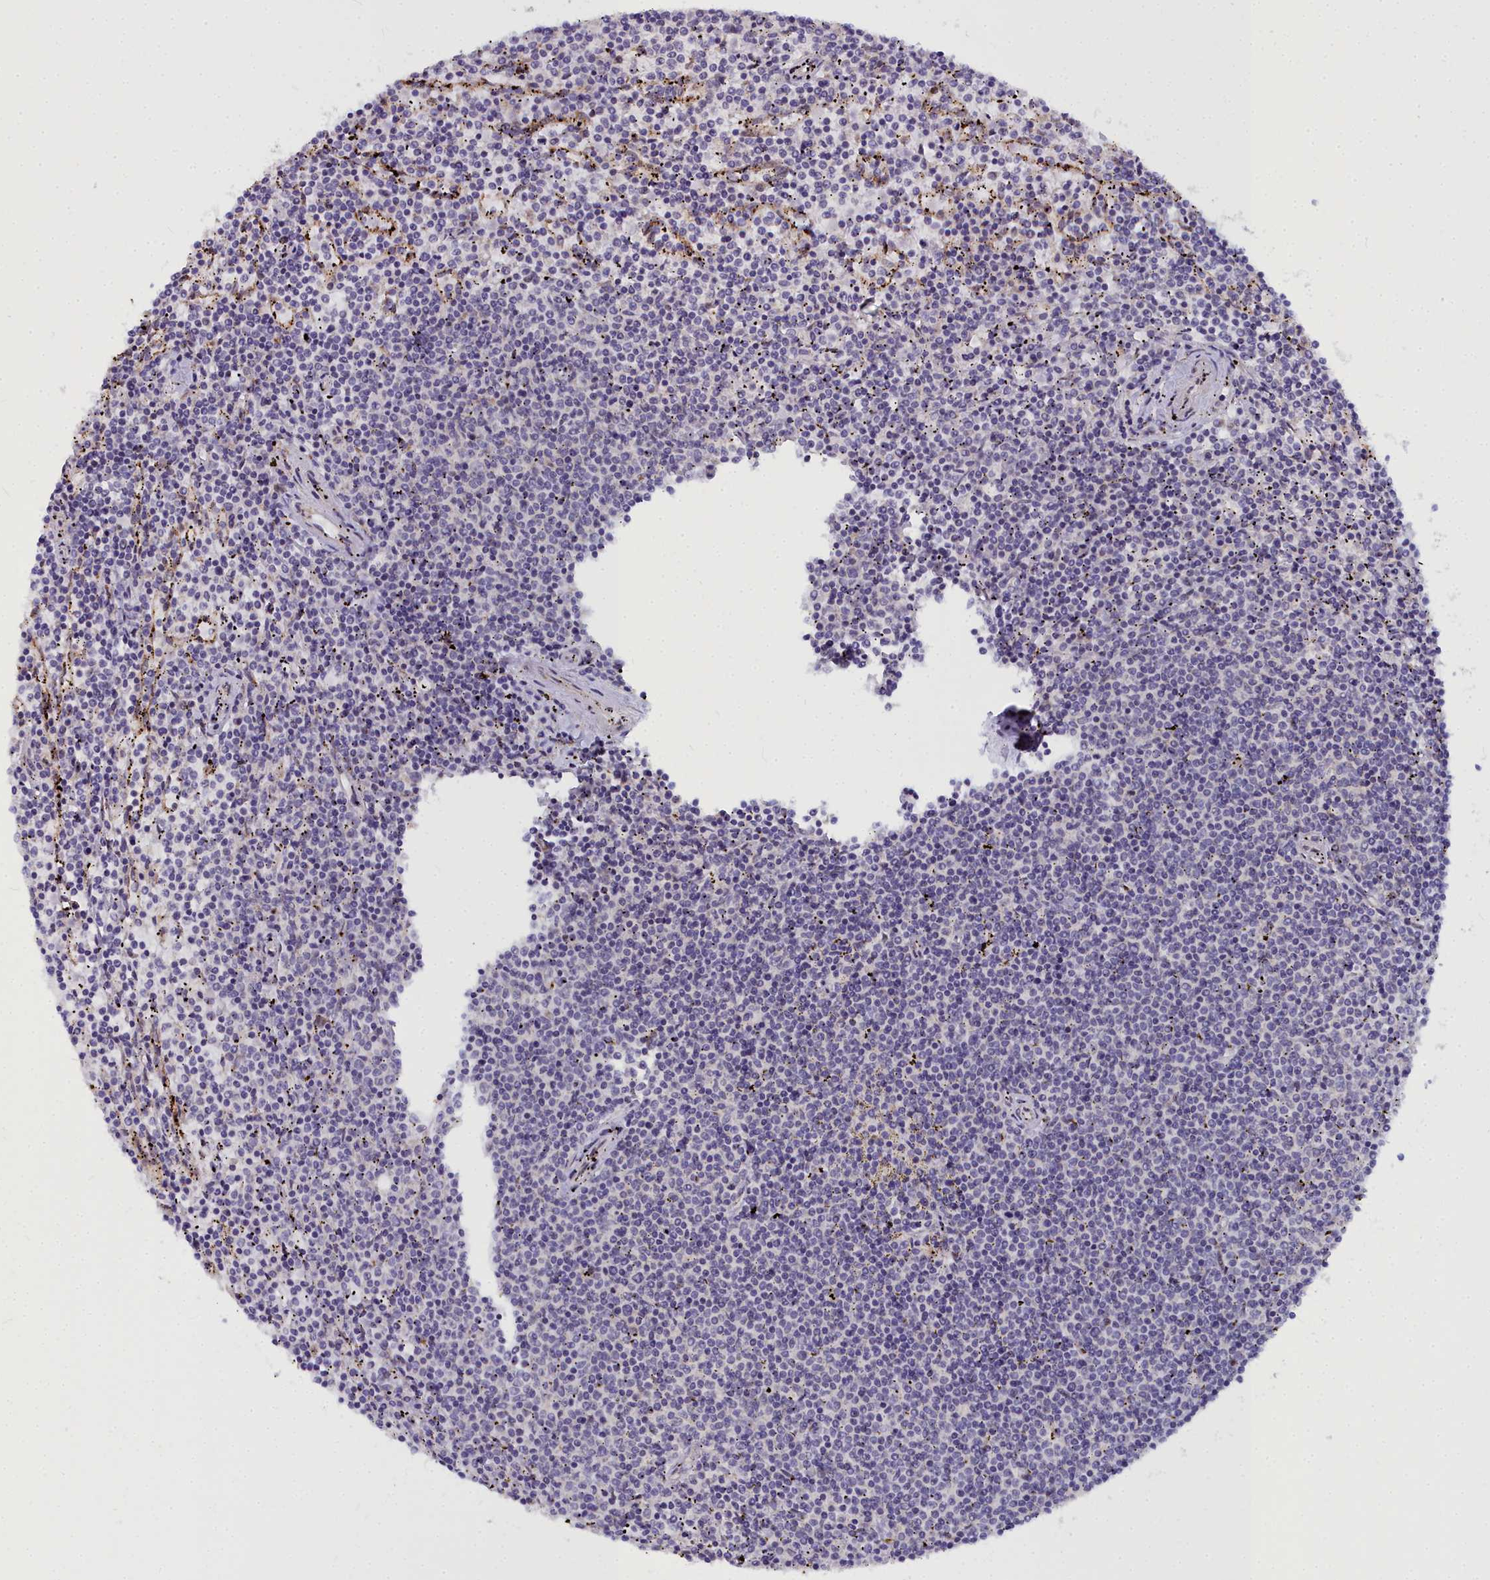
{"staining": {"intensity": "negative", "quantity": "none", "location": "none"}, "tissue": "lymphoma", "cell_type": "Tumor cells", "image_type": "cancer", "snomed": [{"axis": "morphology", "description": "Malignant lymphoma, non-Hodgkin's type, Low grade"}, {"axis": "topography", "description": "Spleen"}], "caption": "Immunohistochemistry of low-grade malignant lymphoma, non-Hodgkin's type shows no expression in tumor cells.", "gene": "WDPCP", "patient": {"sex": "female", "age": 50}}